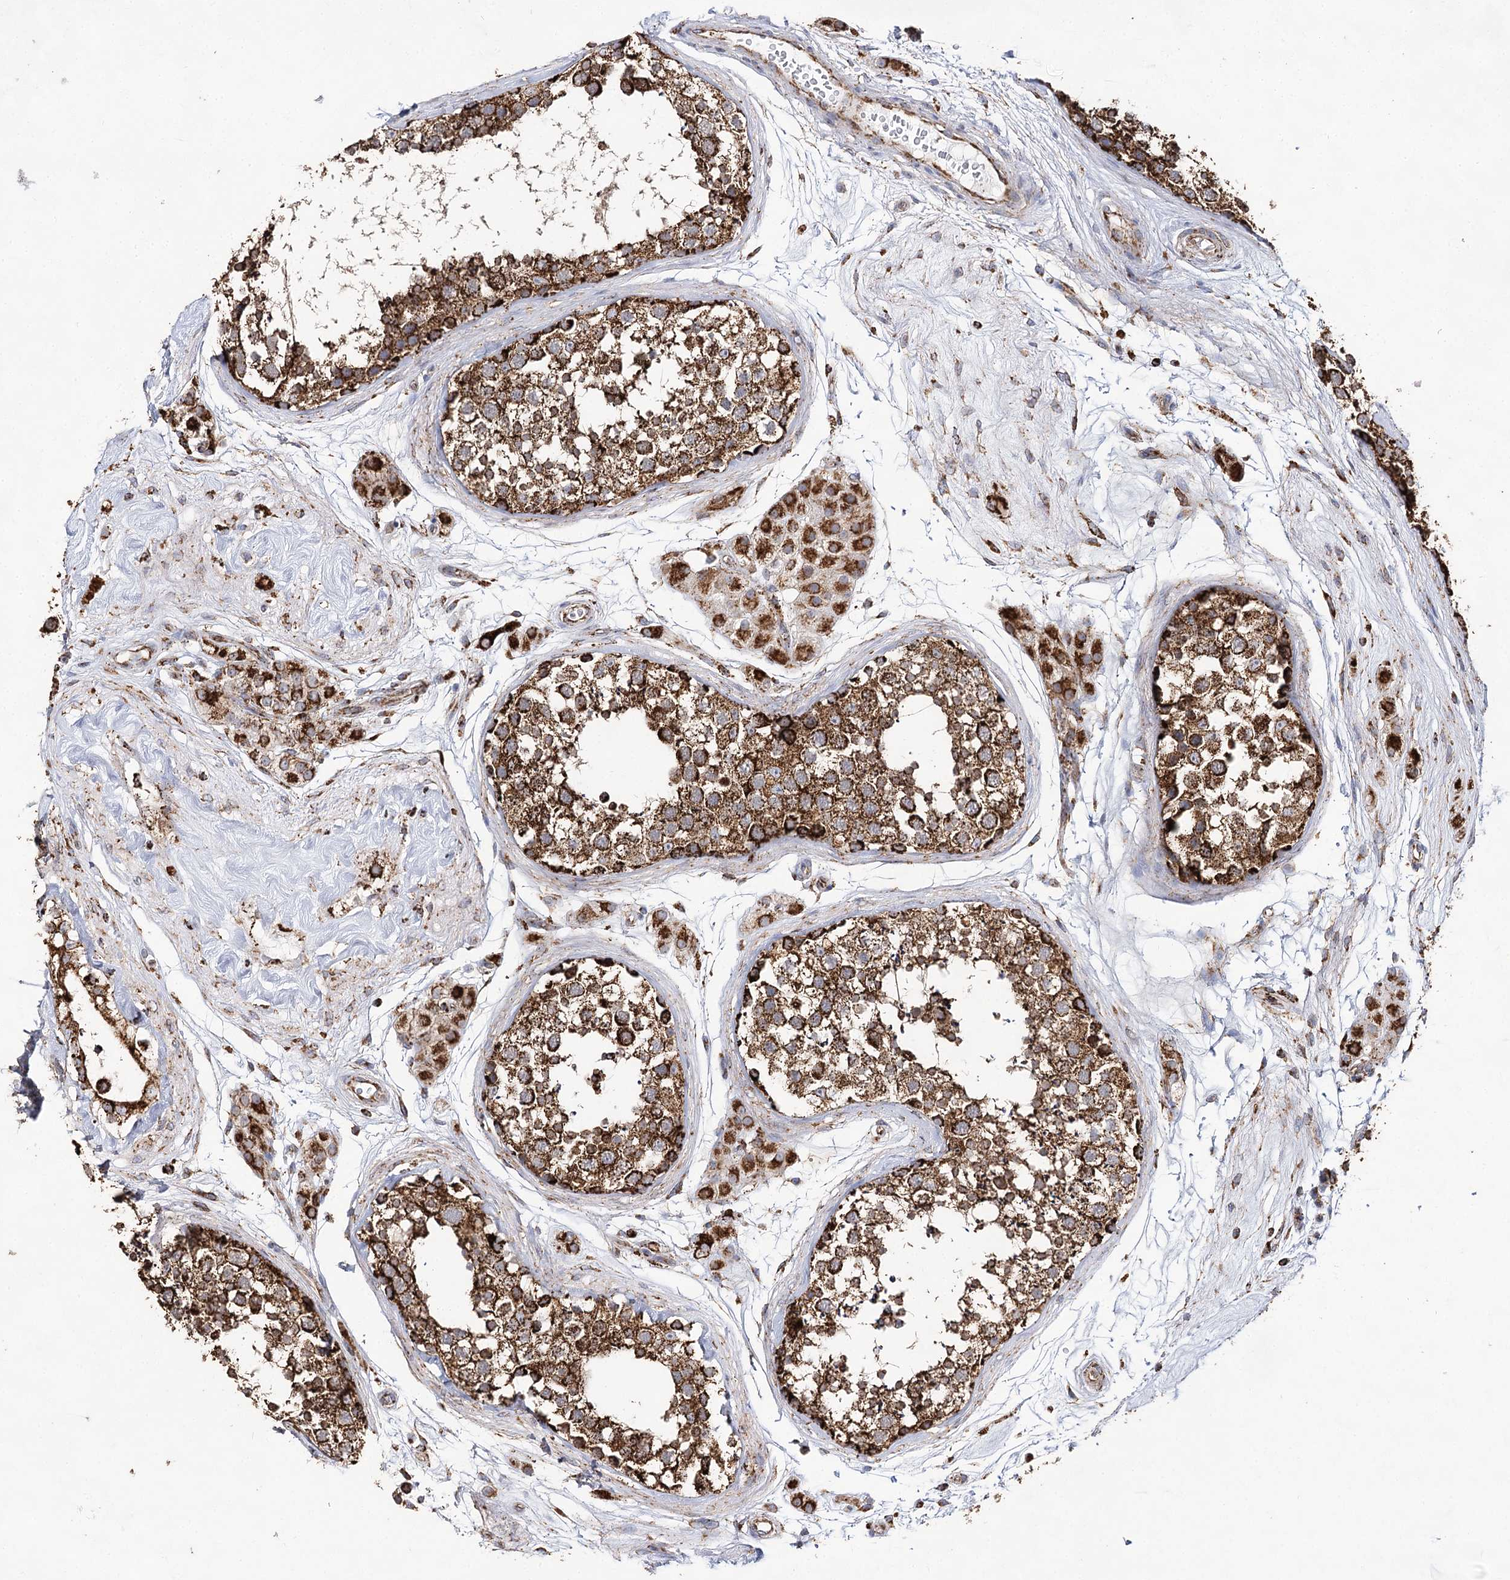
{"staining": {"intensity": "strong", "quantity": ">75%", "location": "cytoplasmic/membranous"}, "tissue": "testis", "cell_type": "Cells in seminiferous ducts", "image_type": "normal", "snomed": [{"axis": "morphology", "description": "Normal tissue, NOS"}, {"axis": "topography", "description": "Testis"}], "caption": "Normal testis reveals strong cytoplasmic/membranous expression in about >75% of cells in seminiferous ducts.", "gene": "NADK2", "patient": {"sex": "male", "age": 56}}